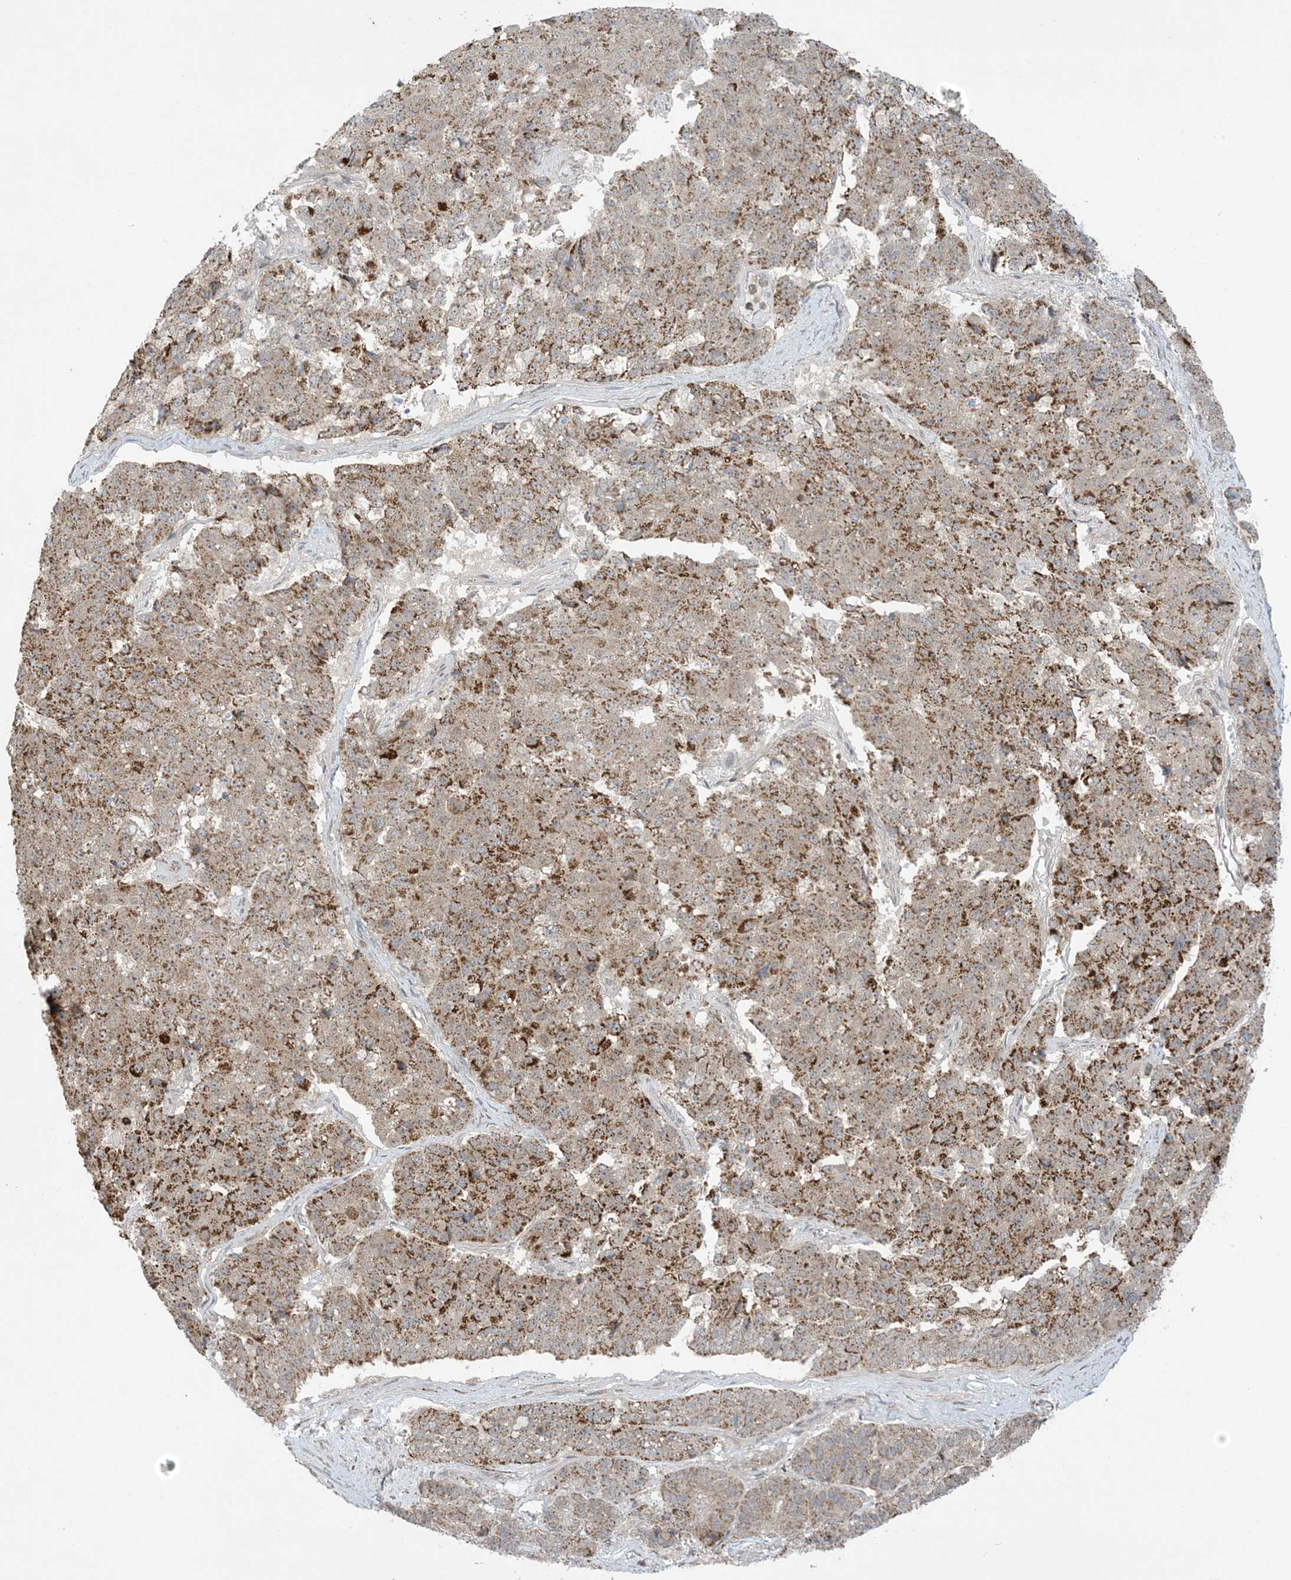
{"staining": {"intensity": "strong", "quantity": "25%-75%", "location": "cytoplasmic/membranous"}, "tissue": "pancreatic cancer", "cell_type": "Tumor cells", "image_type": "cancer", "snomed": [{"axis": "morphology", "description": "Adenocarcinoma, NOS"}, {"axis": "topography", "description": "Pancreas"}], "caption": "Pancreatic adenocarcinoma stained with IHC displays strong cytoplasmic/membranous staining in approximately 25%-75% of tumor cells.", "gene": "PHLDB2", "patient": {"sex": "male", "age": 50}}